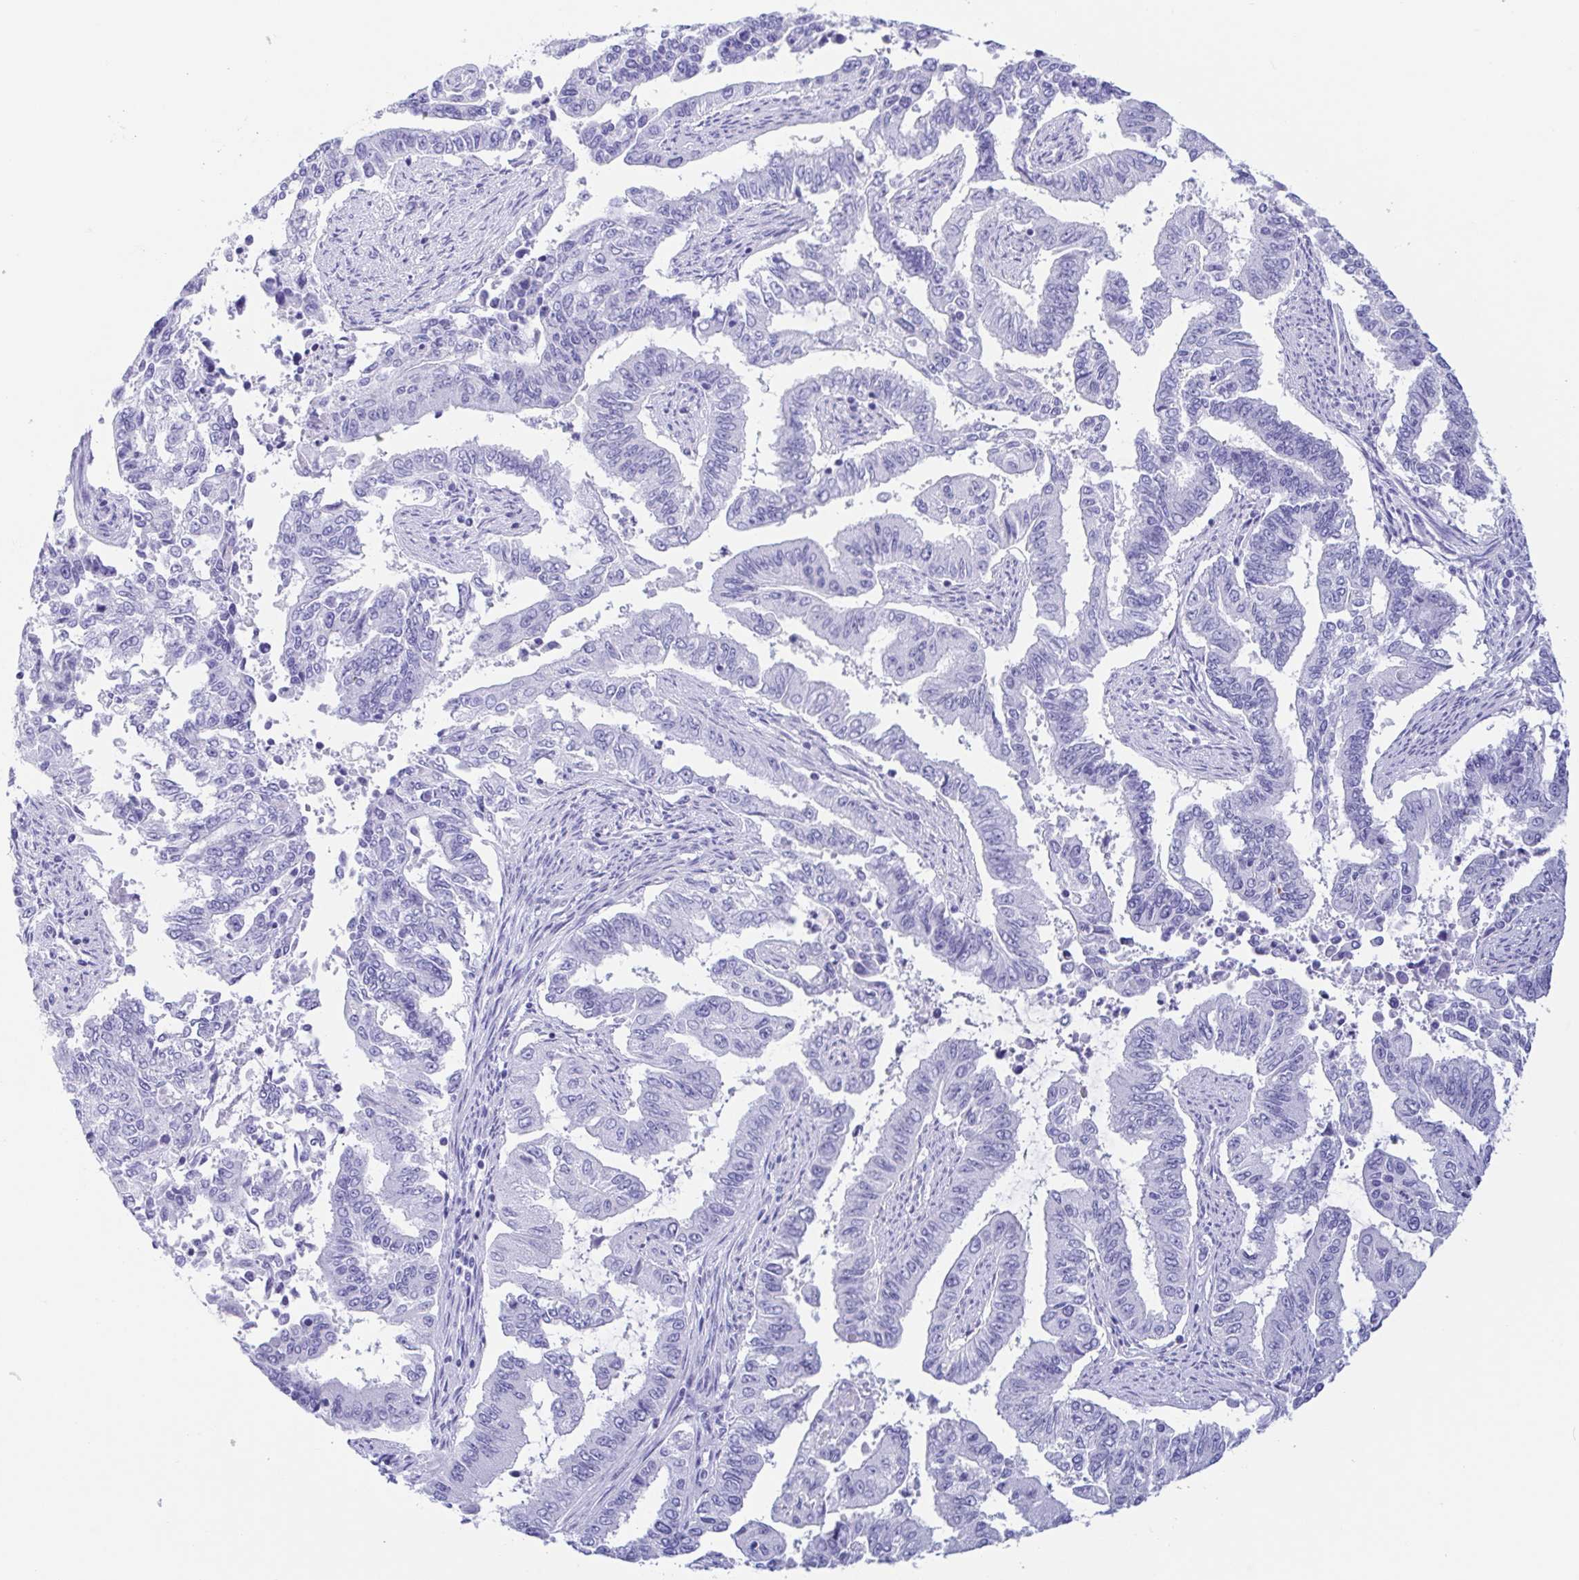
{"staining": {"intensity": "negative", "quantity": "none", "location": "none"}, "tissue": "endometrial cancer", "cell_type": "Tumor cells", "image_type": "cancer", "snomed": [{"axis": "morphology", "description": "Adenocarcinoma, NOS"}, {"axis": "topography", "description": "Uterus"}], "caption": "This is an IHC histopathology image of endometrial cancer. There is no positivity in tumor cells.", "gene": "GKN1", "patient": {"sex": "female", "age": 59}}